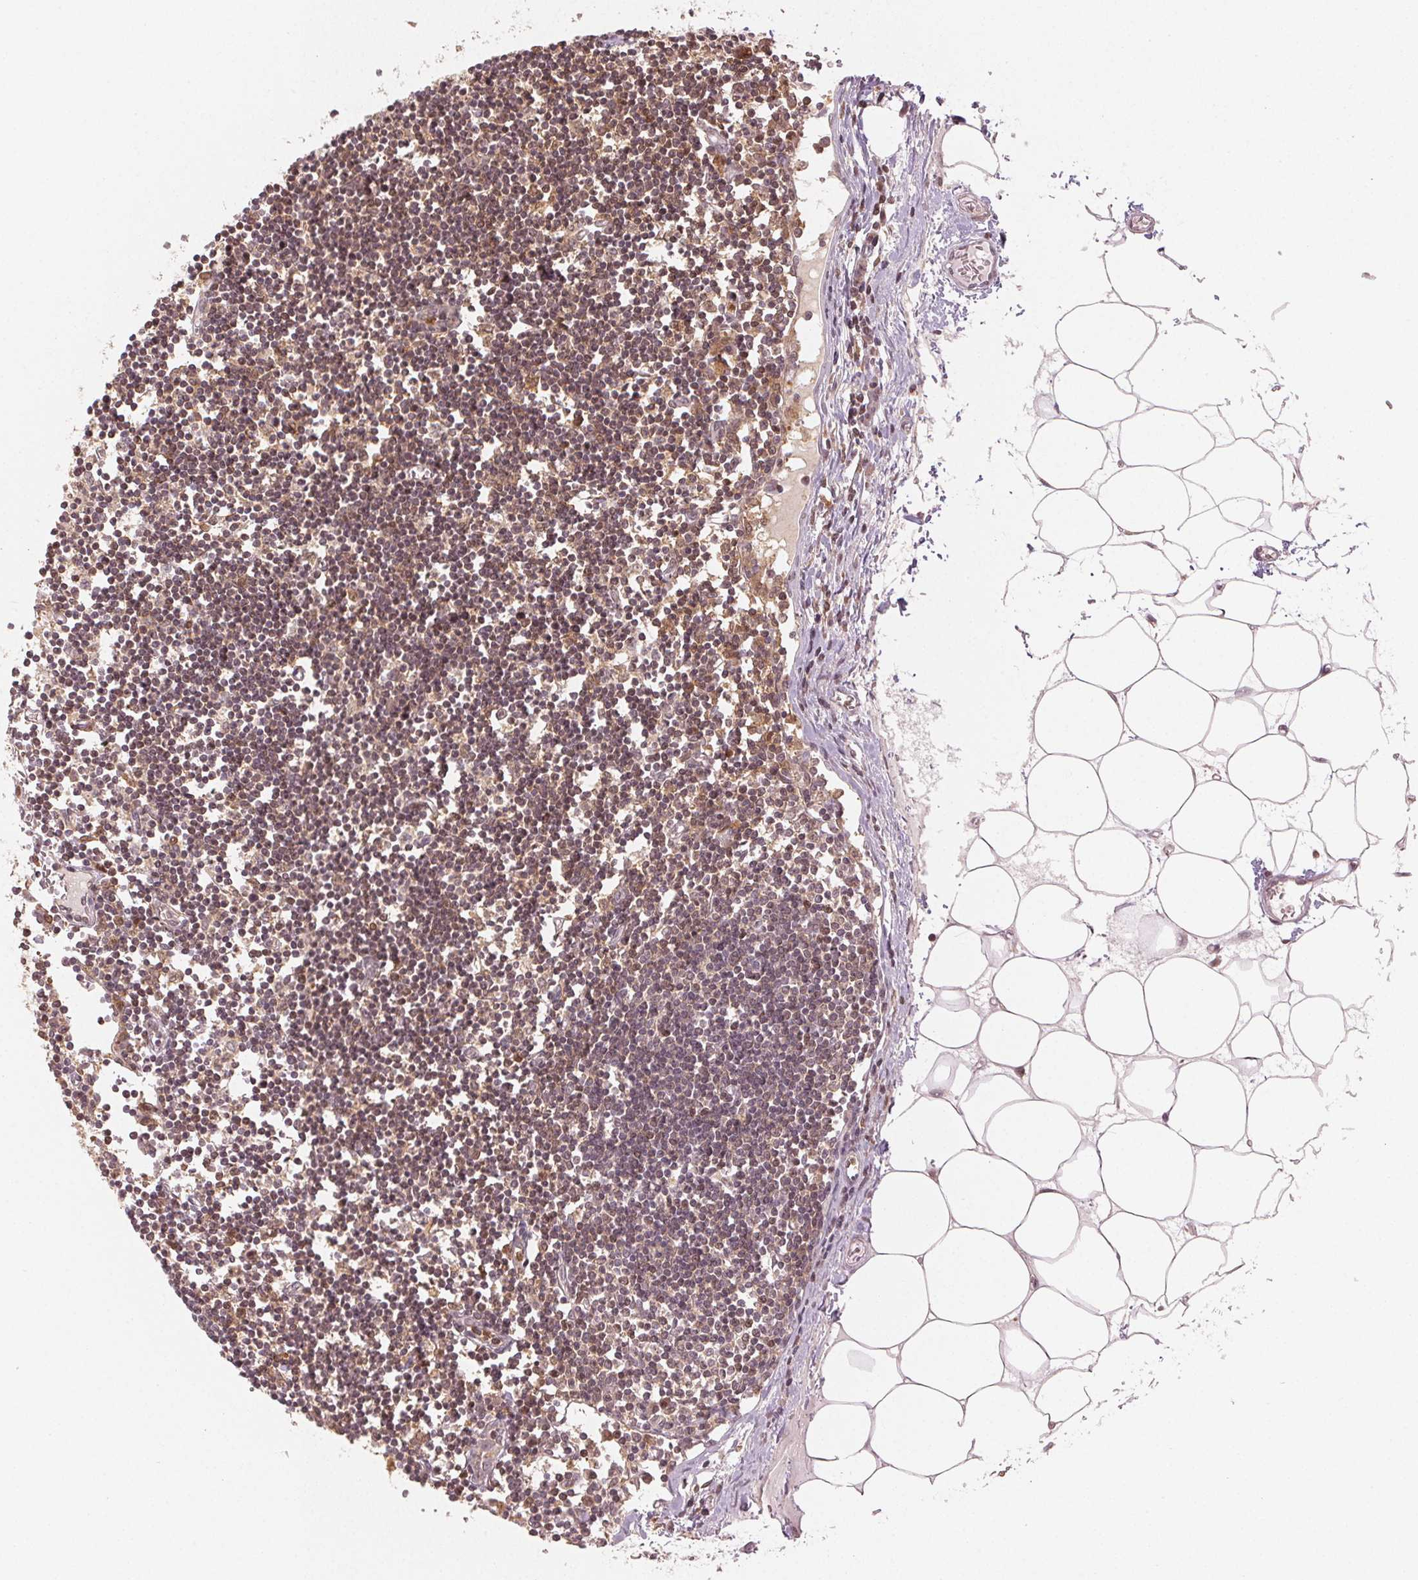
{"staining": {"intensity": "moderate", "quantity": "<25%", "location": "cytoplasmic/membranous,nuclear"}, "tissue": "lymph node", "cell_type": "Germinal center cells", "image_type": "normal", "snomed": [{"axis": "morphology", "description": "Normal tissue, NOS"}, {"axis": "topography", "description": "Lymph node"}], "caption": "This histopathology image reveals benign lymph node stained with IHC to label a protein in brown. The cytoplasmic/membranous,nuclear of germinal center cells show moderate positivity for the protein. Nuclei are counter-stained blue.", "gene": "MAPK14", "patient": {"sex": "female", "age": 65}}